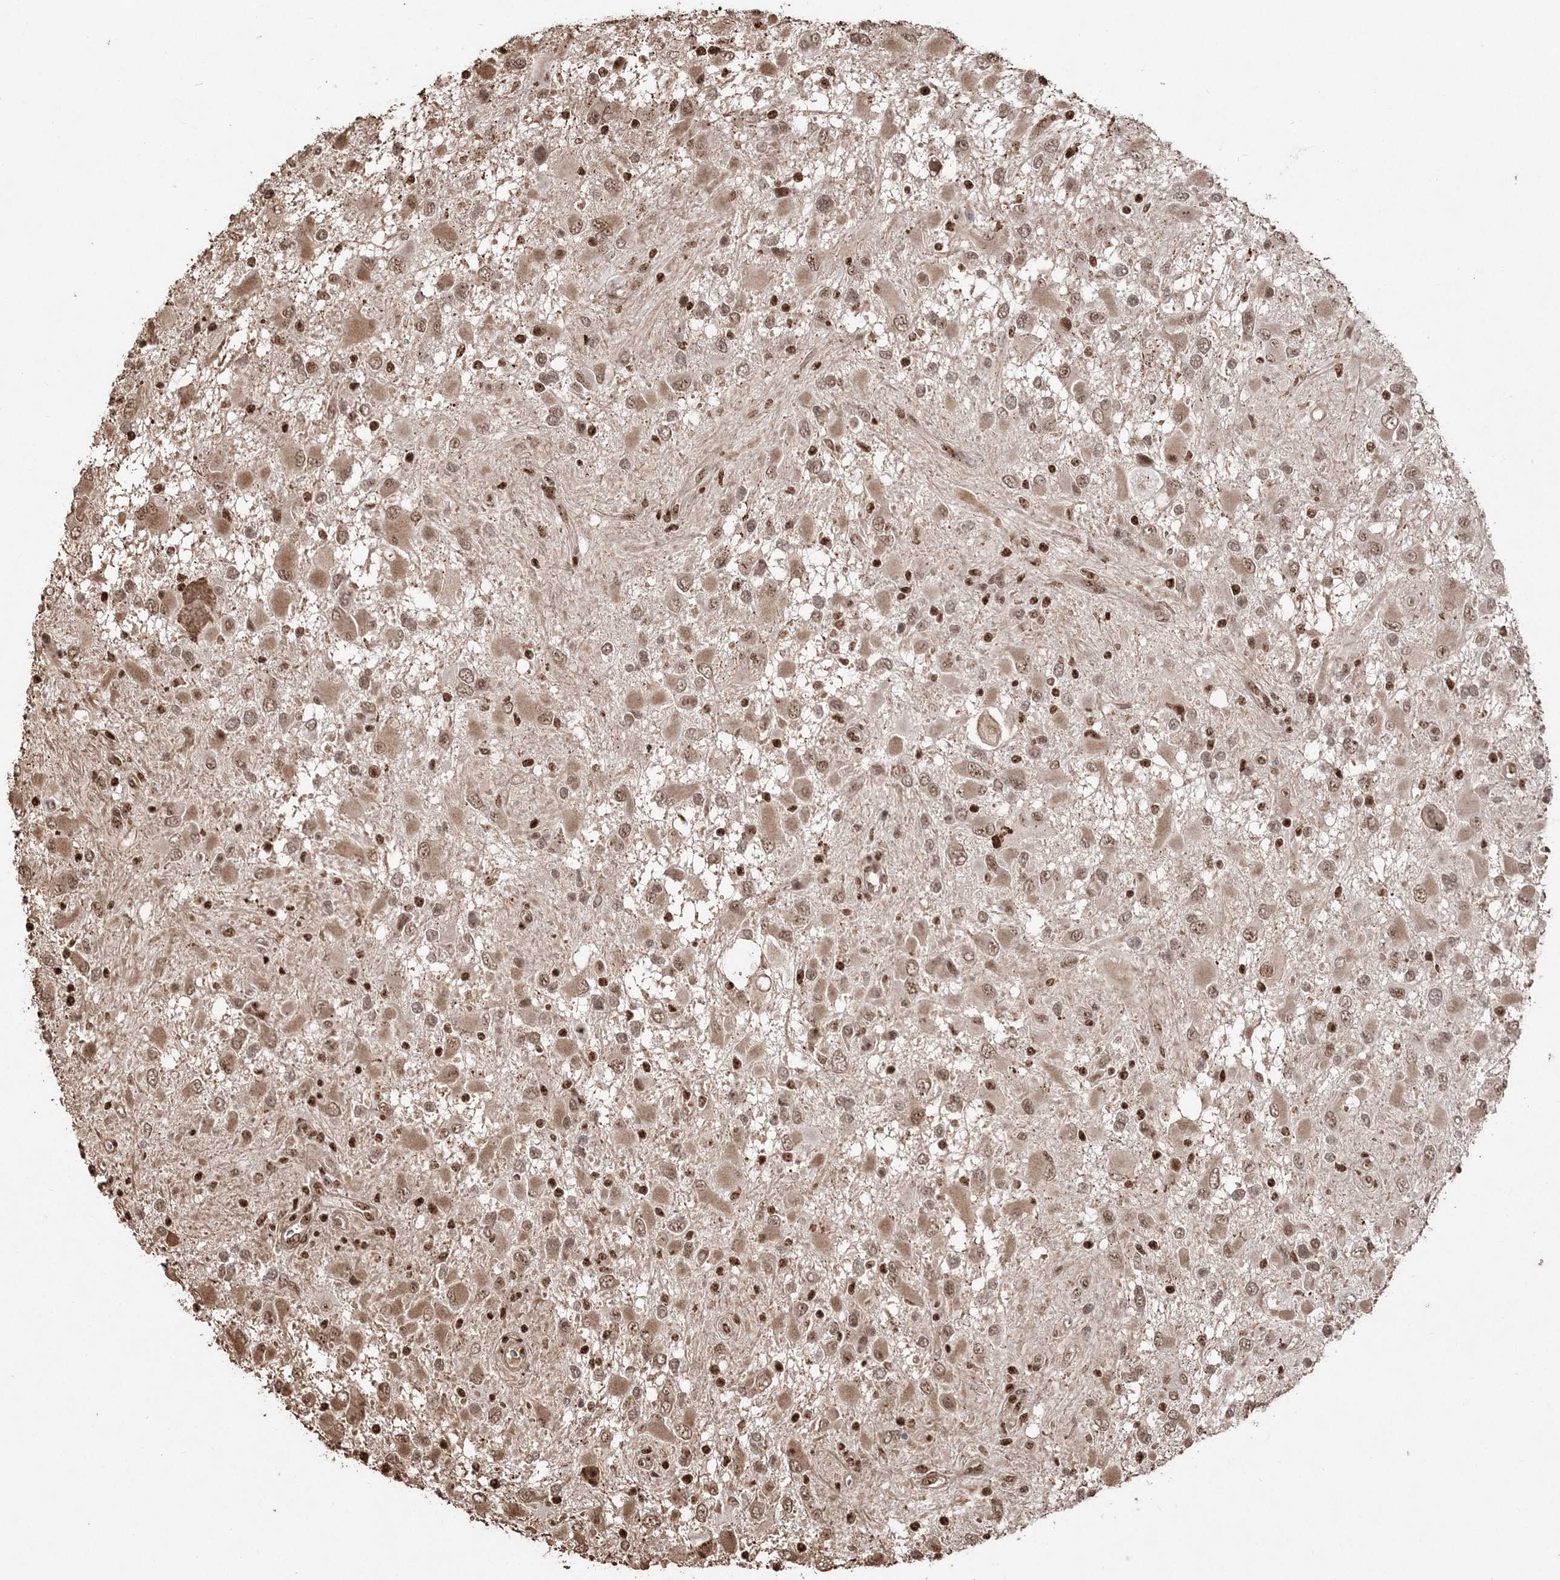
{"staining": {"intensity": "moderate", "quantity": ">75%", "location": "cytoplasmic/membranous,nuclear"}, "tissue": "glioma", "cell_type": "Tumor cells", "image_type": "cancer", "snomed": [{"axis": "morphology", "description": "Glioma, malignant, High grade"}, {"axis": "topography", "description": "Brain"}], "caption": "Tumor cells exhibit medium levels of moderate cytoplasmic/membranous and nuclear positivity in about >75% of cells in glioma.", "gene": "RBM17", "patient": {"sex": "male", "age": 53}}